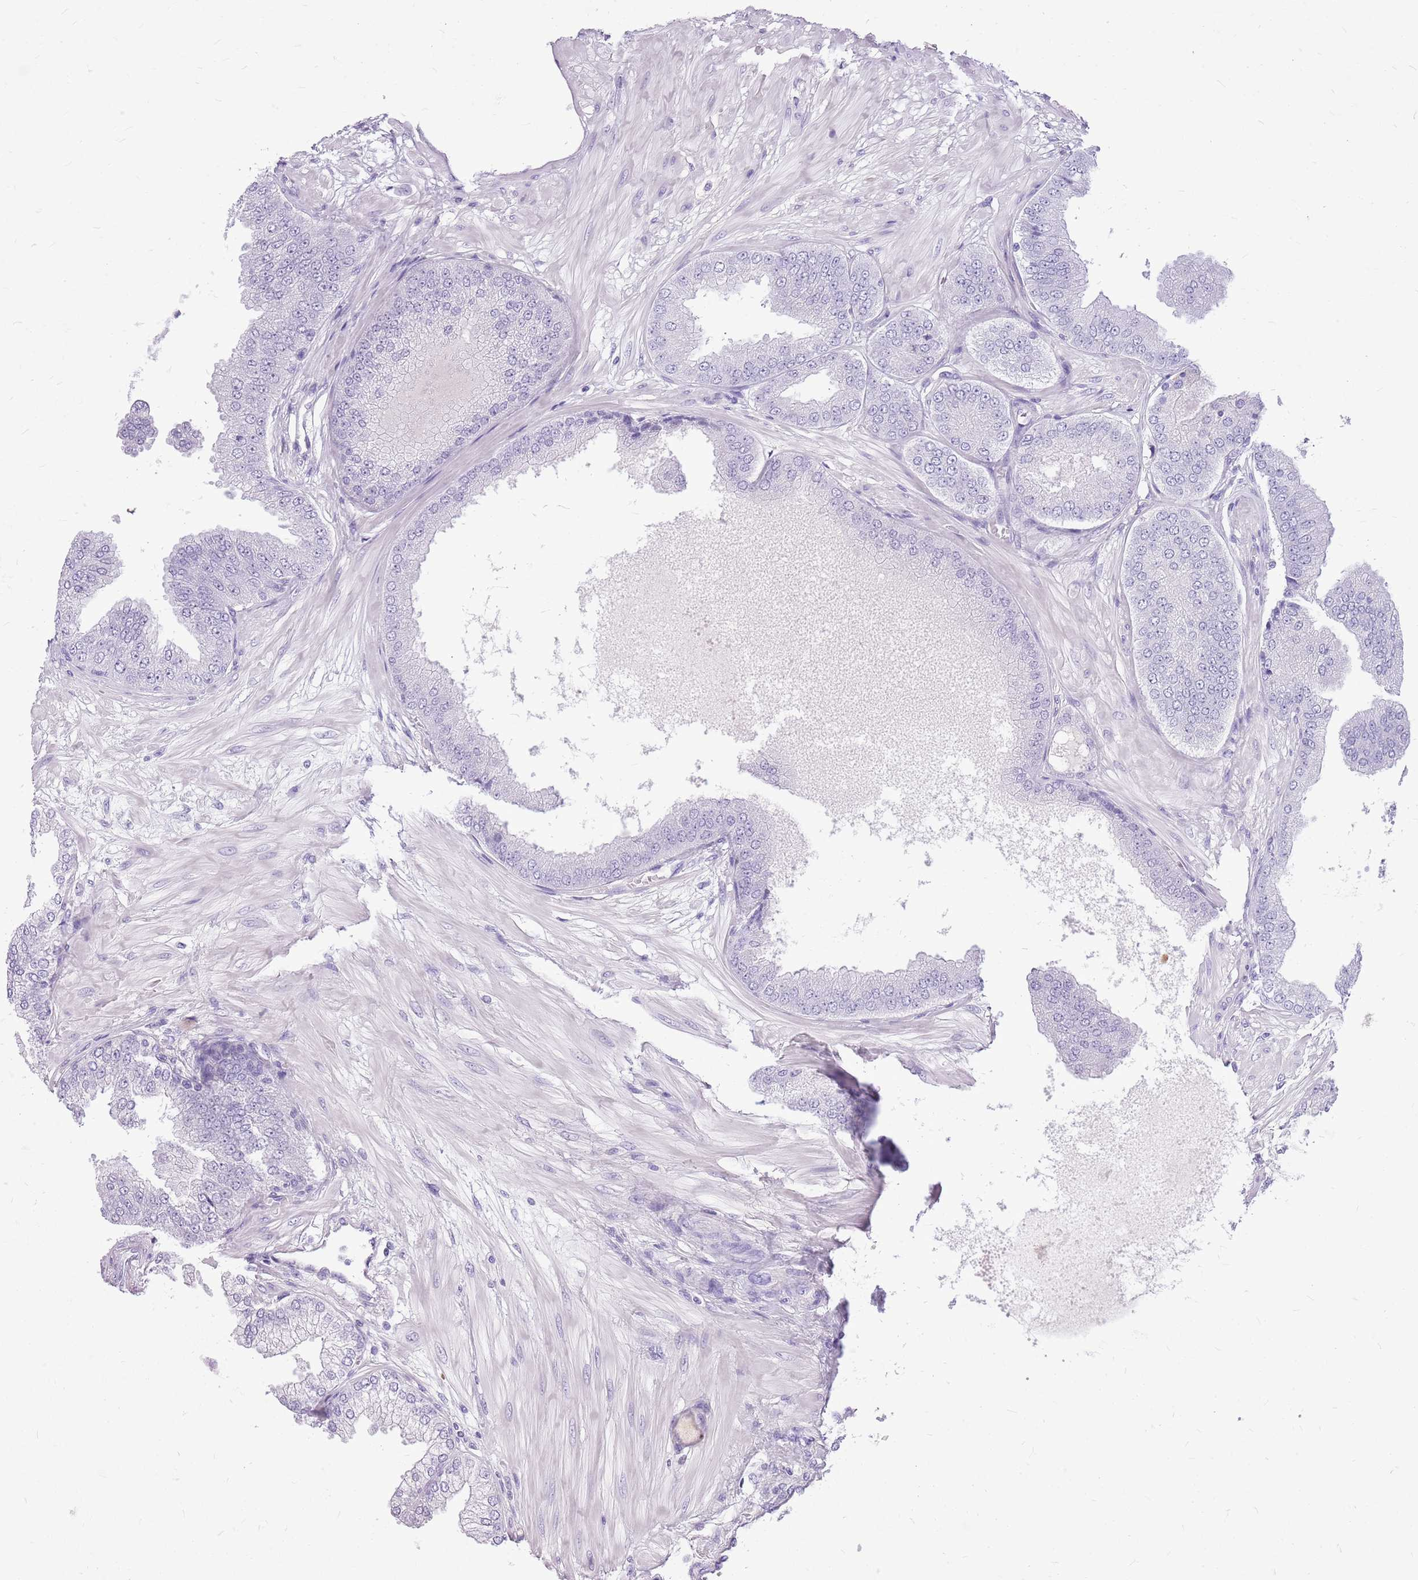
{"staining": {"intensity": "negative", "quantity": "none", "location": "none"}, "tissue": "prostate cancer", "cell_type": "Tumor cells", "image_type": "cancer", "snomed": [{"axis": "morphology", "description": "Adenocarcinoma, Low grade"}, {"axis": "topography", "description": "Prostate"}], "caption": "Tumor cells show no significant protein positivity in adenocarcinoma (low-grade) (prostate).", "gene": "ZNF425", "patient": {"sex": "male", "age": 55}}